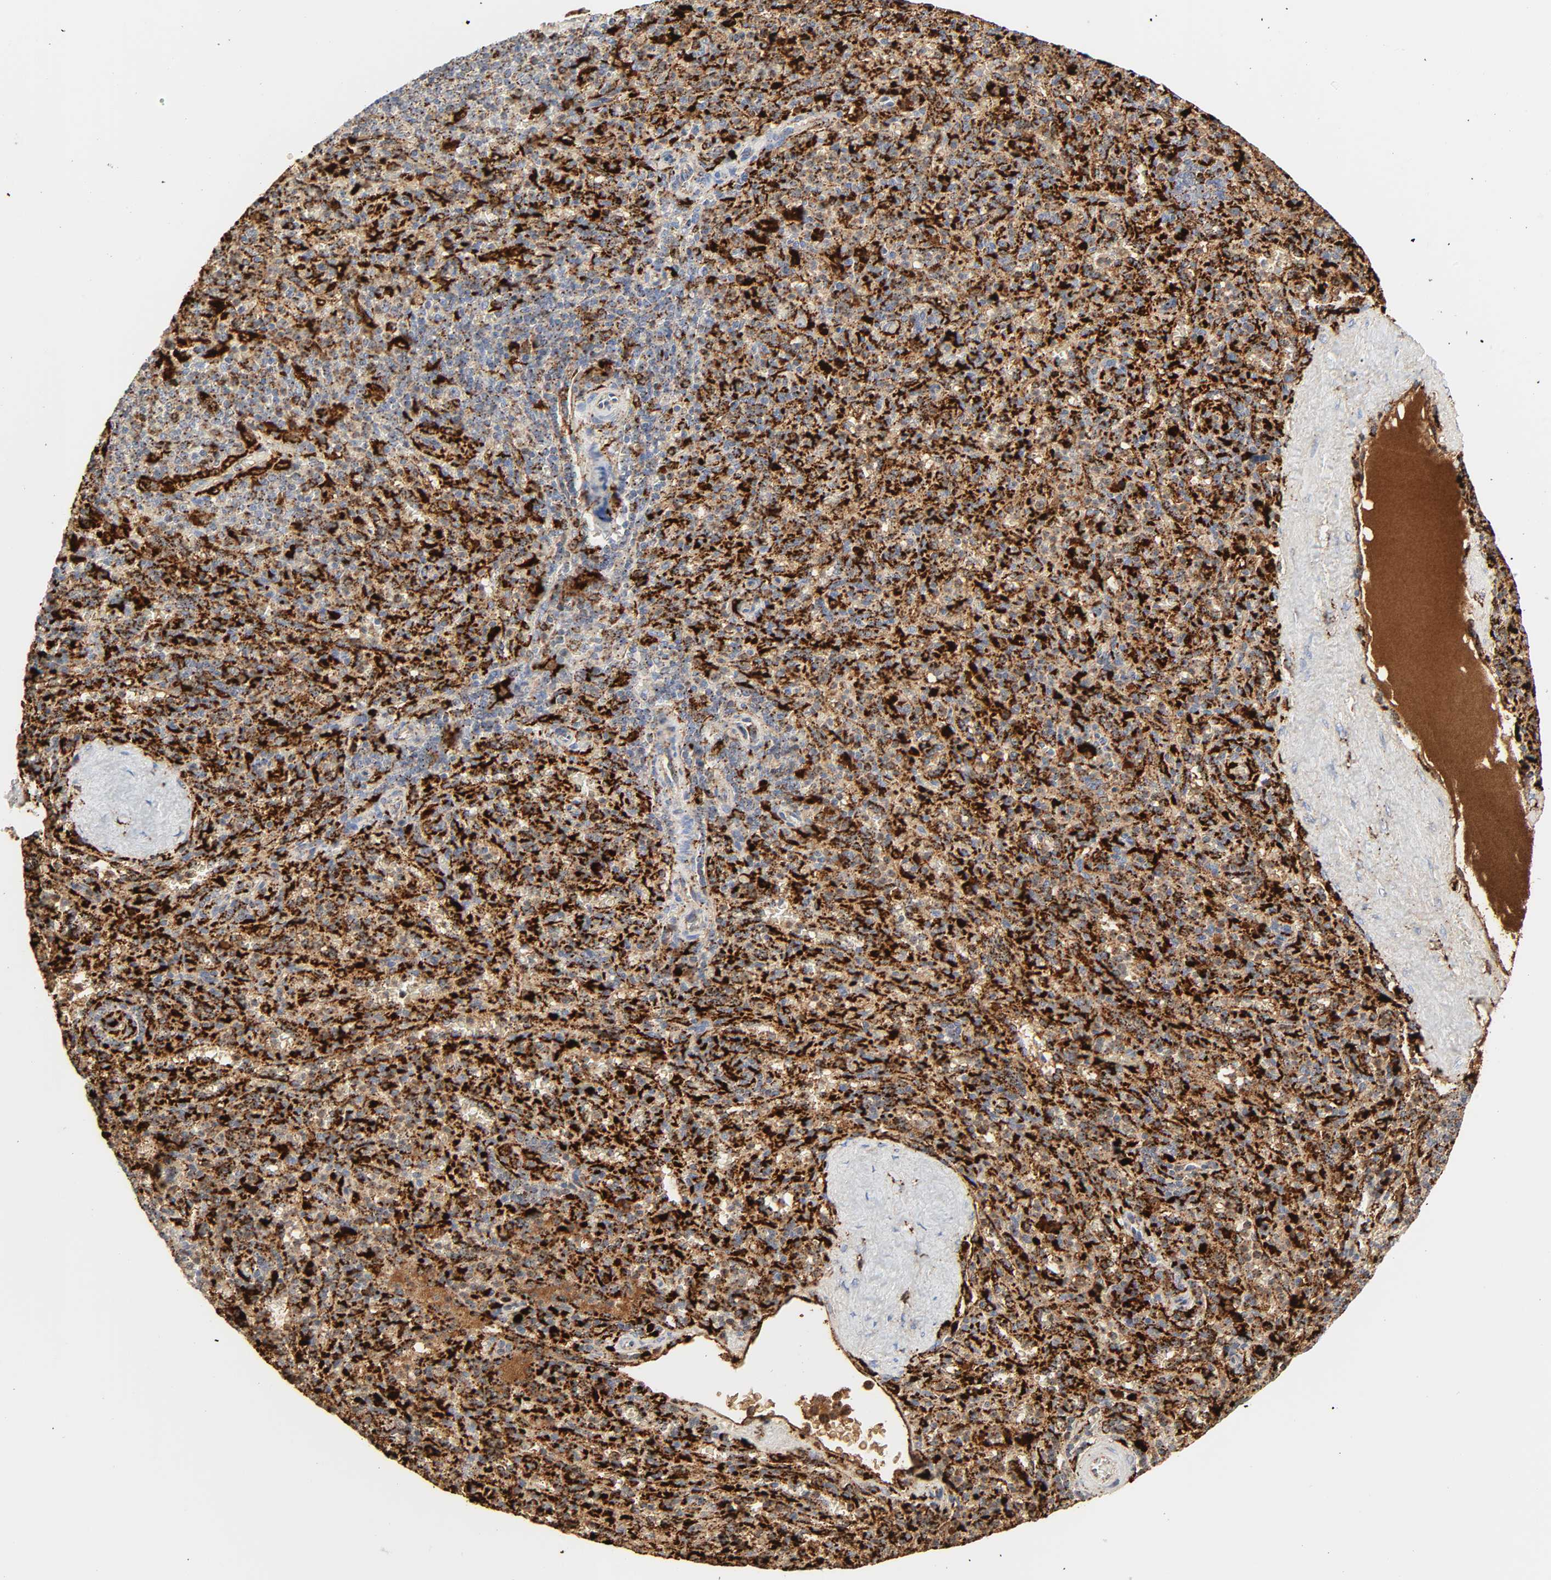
{"staining": {"intensity": "strong", "quantity": ">75%", "location": "cytoplasmic/membranous"}, "tissue": "spleen", "cell_type": "Cells in red pulp", "image_type": "normal", "snomed": [{"axis": "morphology", "description": "Normal tissue, NOS"}, {"axis": "topography", "description": "Spleen"}], "caption": "The immunohistochemical stain labels strong cytoplasmic/membranous positivity in cells in red pulp of unremarkable spleen.", "gene": "PSAP", "patient": {"sex": "male", "age": 36}}